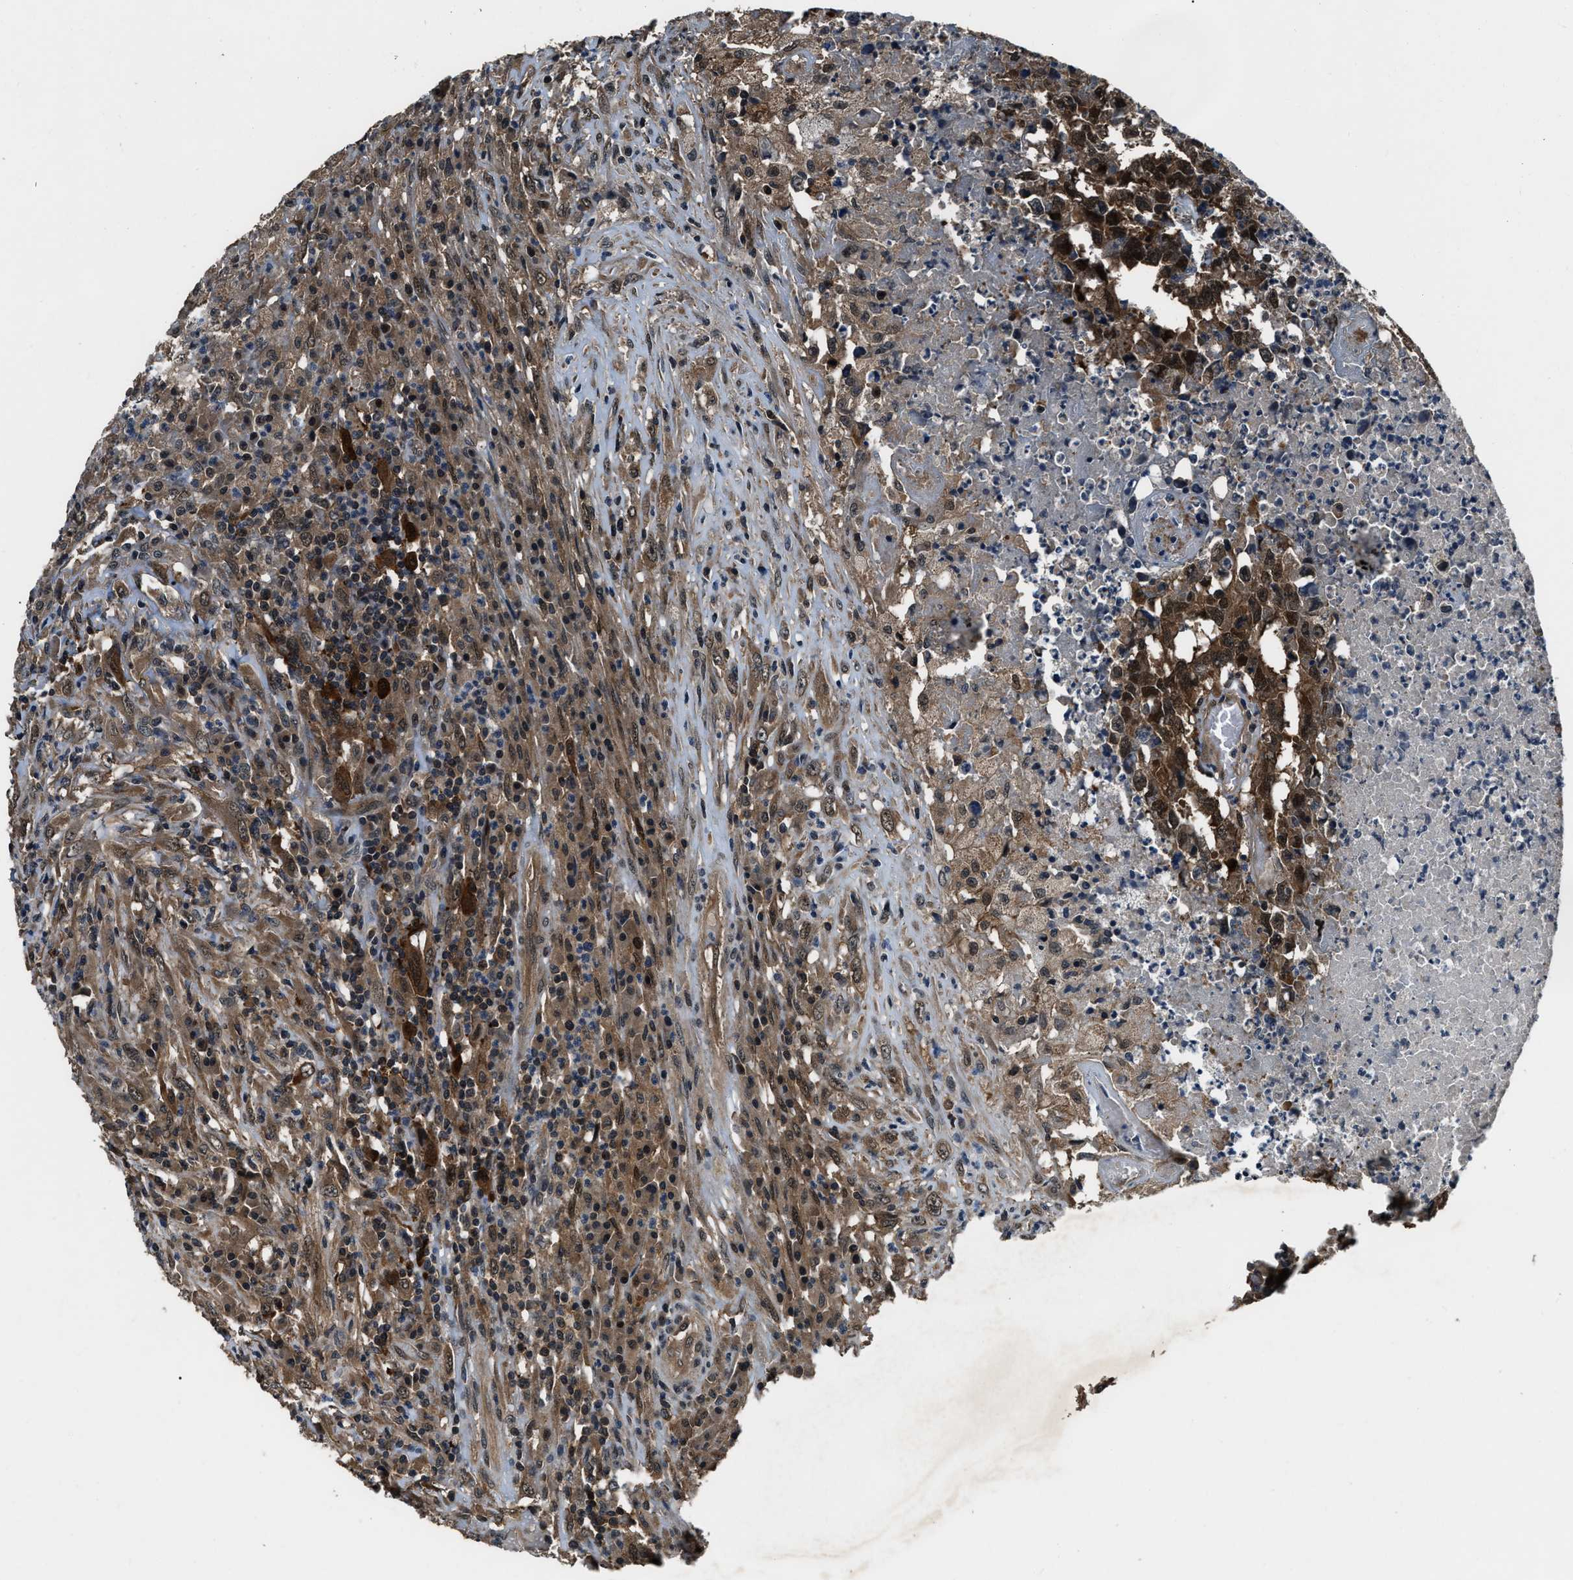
{"staining": {"intensity": "strong", "quantity": ">75%", "location": "cytoplasmic/membranous,nuclear"}, "tissue": "testis cancer", "cell_type": "Tumor cells", "image_type": "cancer", "snomed": [{"axis": "morphology", "description": "Necrosis, NOS"}, {"axis": "morphology", "description": "Carcinoma, Embryonal, NOS"}, {"axis": "topography", "description": "Testis"}], "caption": "IHC histopathology image of neoplastic tissue: human testis embryonal carcinoma stained using immunohistochemistry demonstrates high levels of strong protein expression localized specifically in the cytoplasmic/membranous and nuclear of tumor cells, appearing as a cytoplasmic/membranous and nuclear brown color.", "gene": "NUDCD3", "patient": {"sex": "male", "age": 19}}